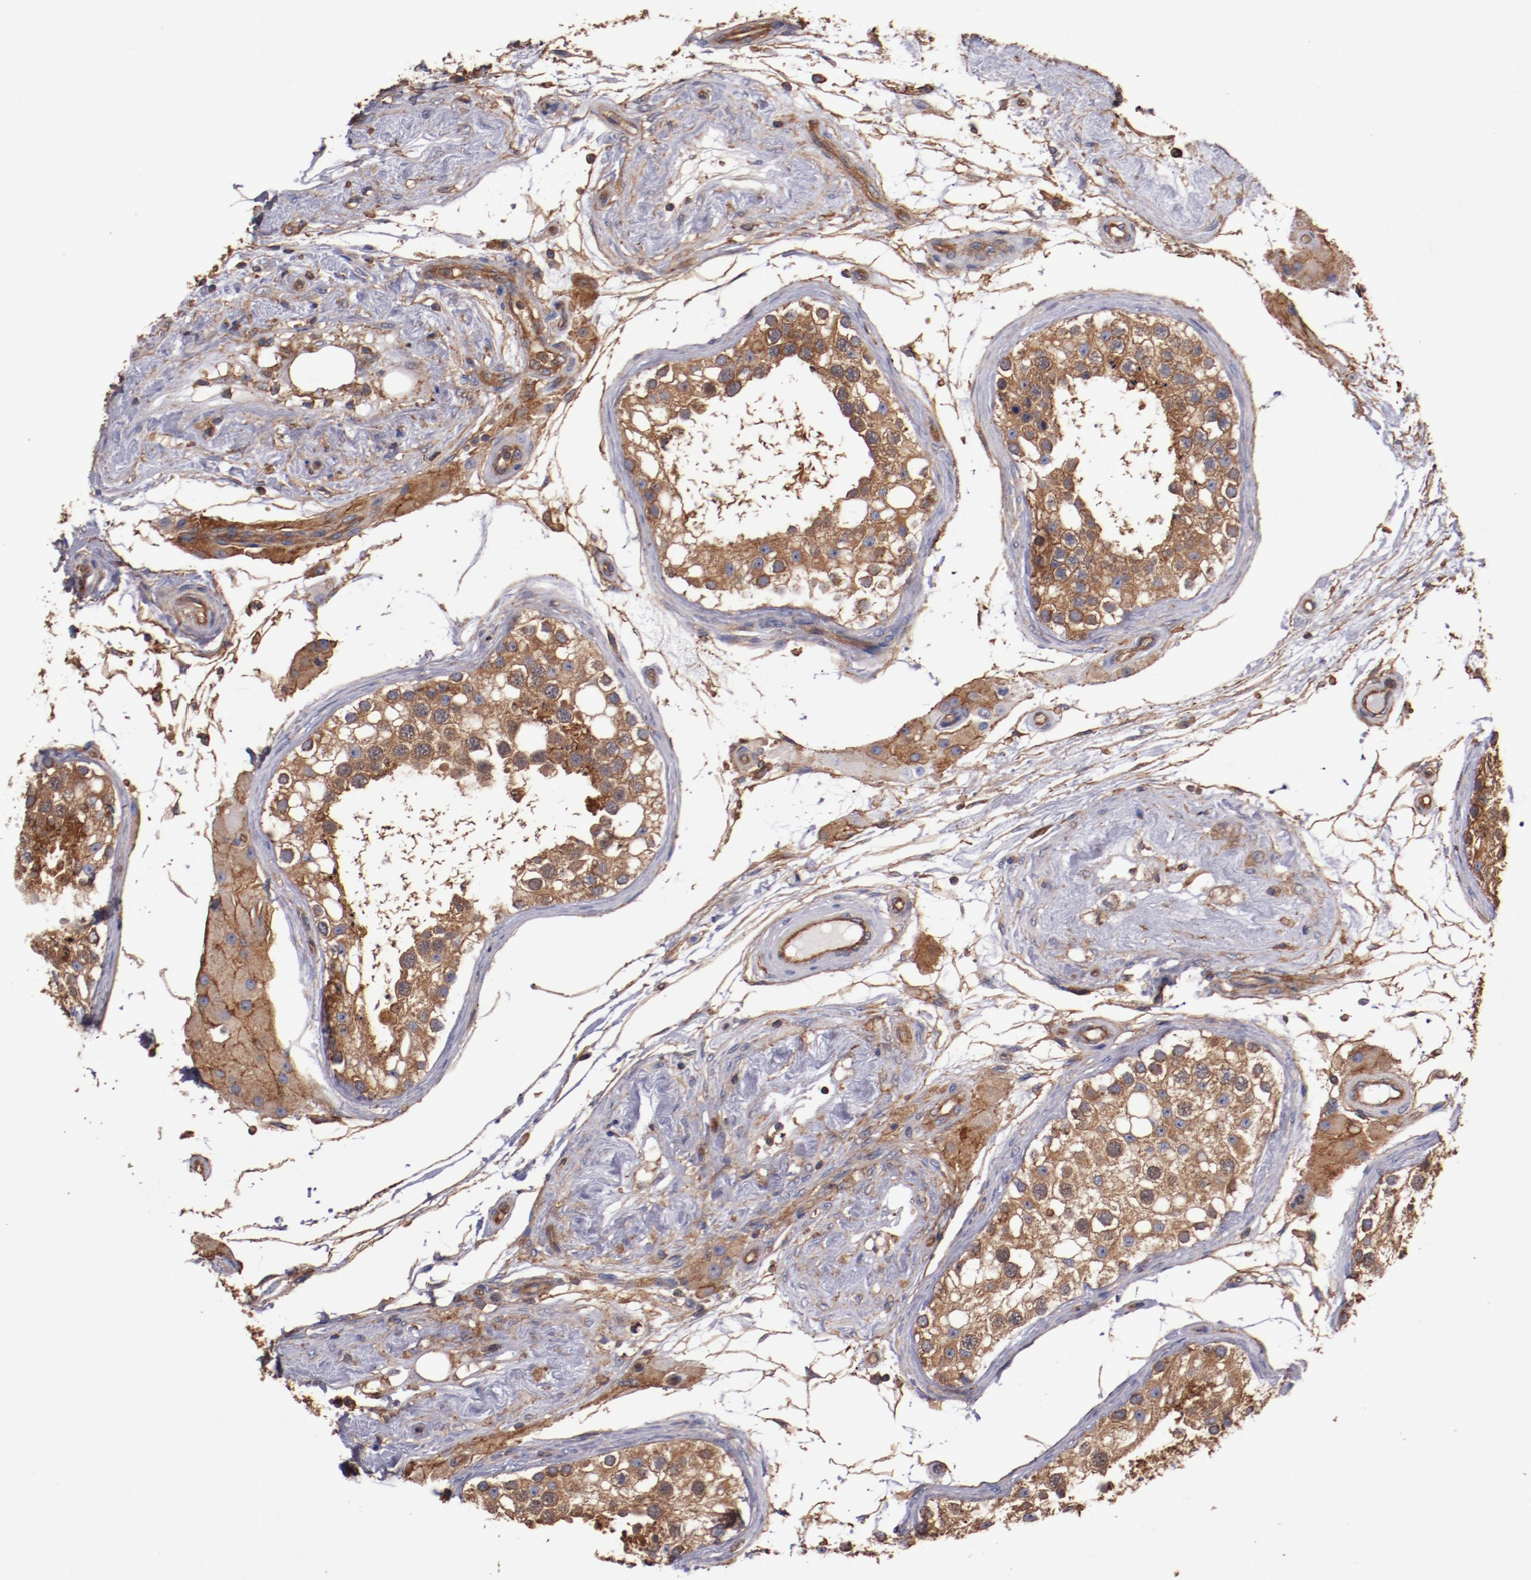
{"staining": {"intensity": "moderate", "quantity": ">75%", "location": "cytoplasmic/membranous"}, "tissue": "testis", "cell_type": "Cells in seminiferous ducts", "image_type": "normal", "snomed": [{"axis": "morphology", "description": "Normal tissue, NOS"}, {"axis": "topography", "description": "Testis"}], "caption": "Normal testis demonstrates moderate cytoplasmic/membranous positivity in approximately >75% of cells in seminiferous ducts, visualized by immunohistochemistry. Using DAB (brown) and hematoxylin (blue) stains, captured at high magnification using brightfield microscopy.", "gene": "TMOD3", "patient": {"sex": "male", "age": 68}}